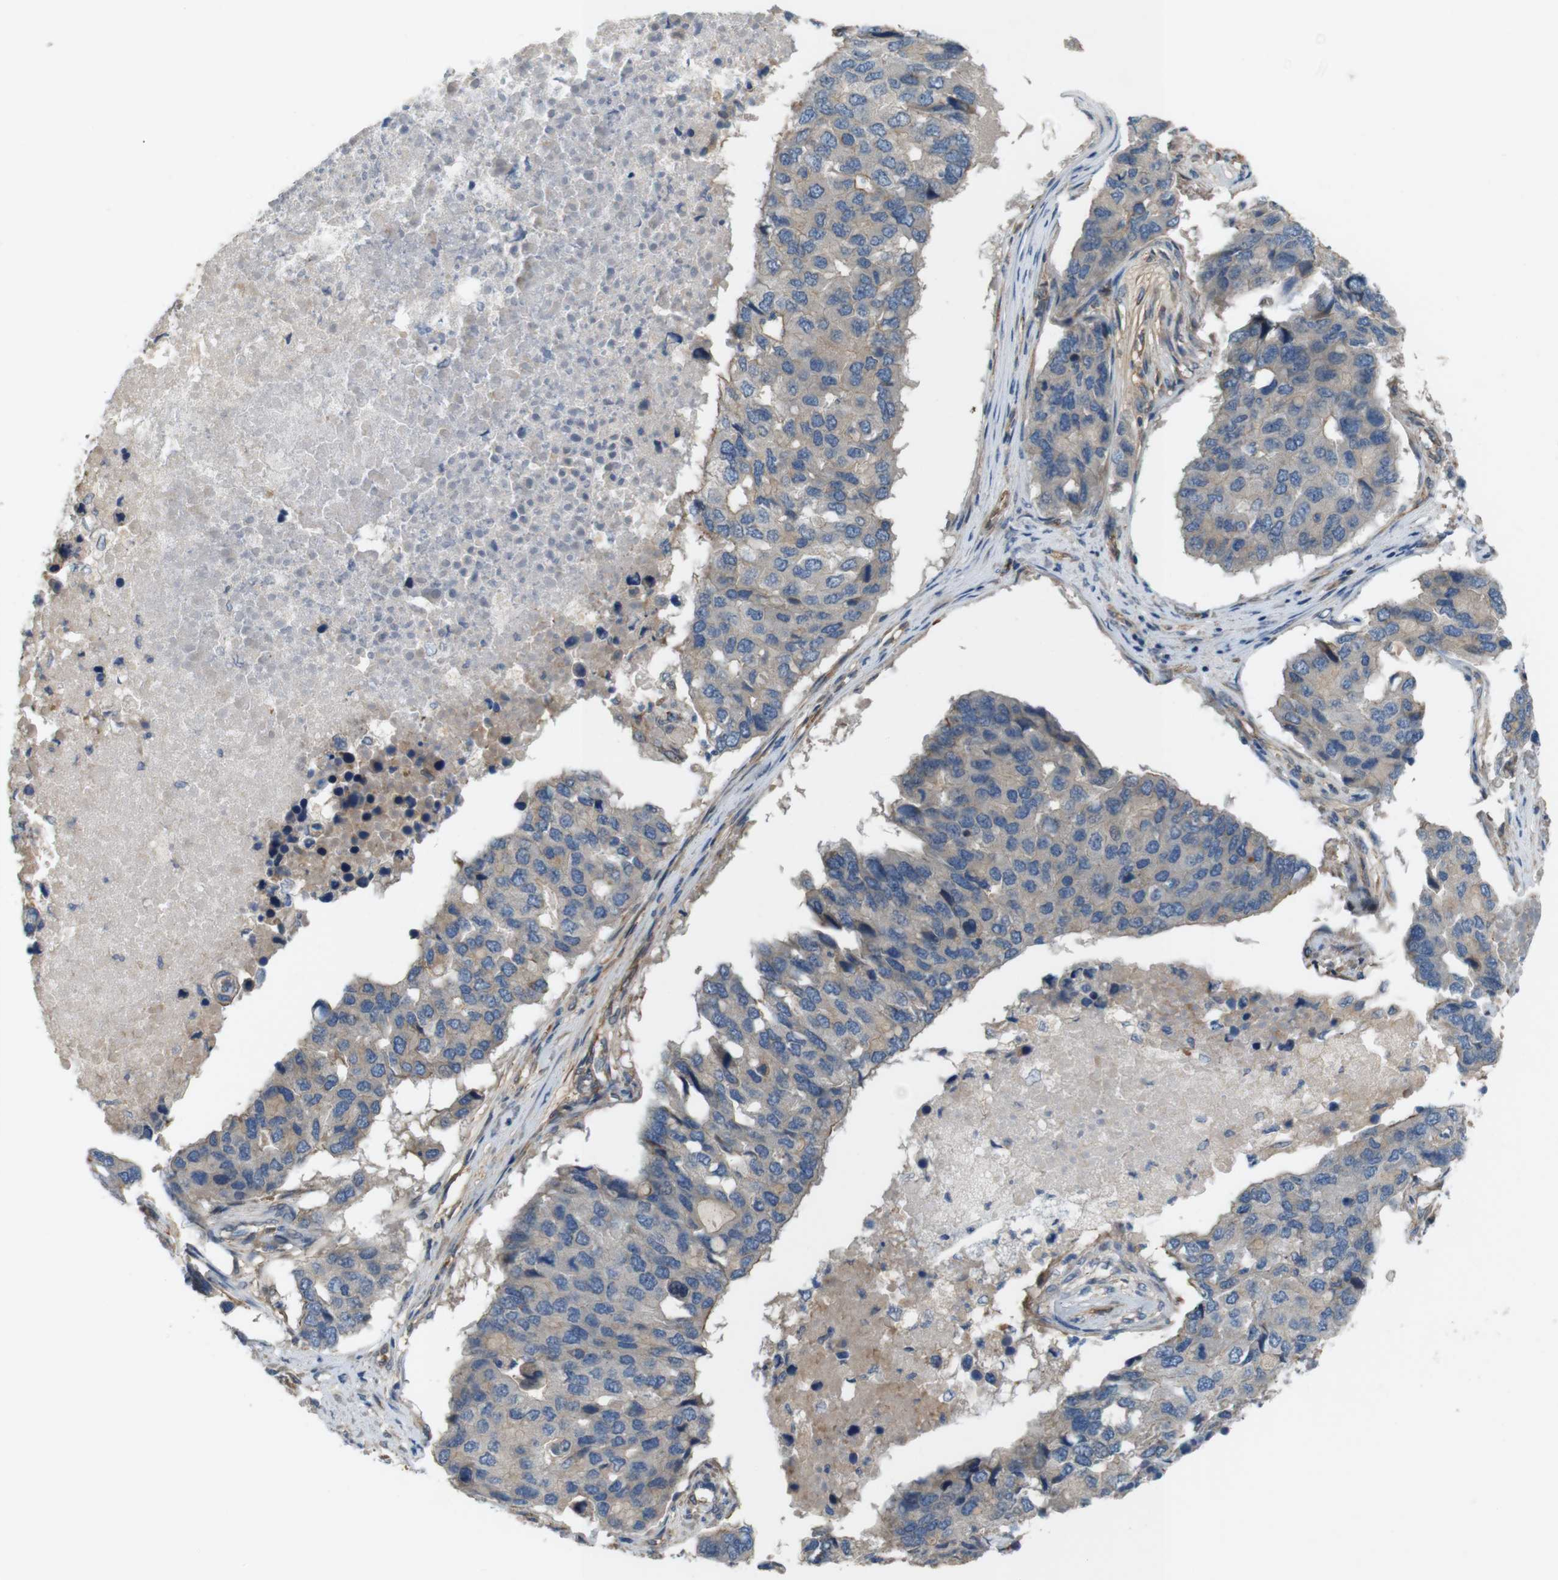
{"staining": {"intensity": "weak", "quantity": ">75%", "location": "cytoplasmic/membranous"}, "tissue": "pancreatic cancer", "cell_type": "Tumor cells", "image_type": "cancer", "snomed": [{"axis": "morphology", "description": "Adenocarcinoma, NOS"}, {"axis": "topography", "description": "Pancreas"}], "caption": "A histopathology image showing weak cytoplasmic/membranous positivity in approximately >75% of tumor cells in adenocarcinoma (pancreatic), as visualized by brown immunohistochemical staining.", "gene": "BVES", "patient": {"sex": "male", "age": 50}}